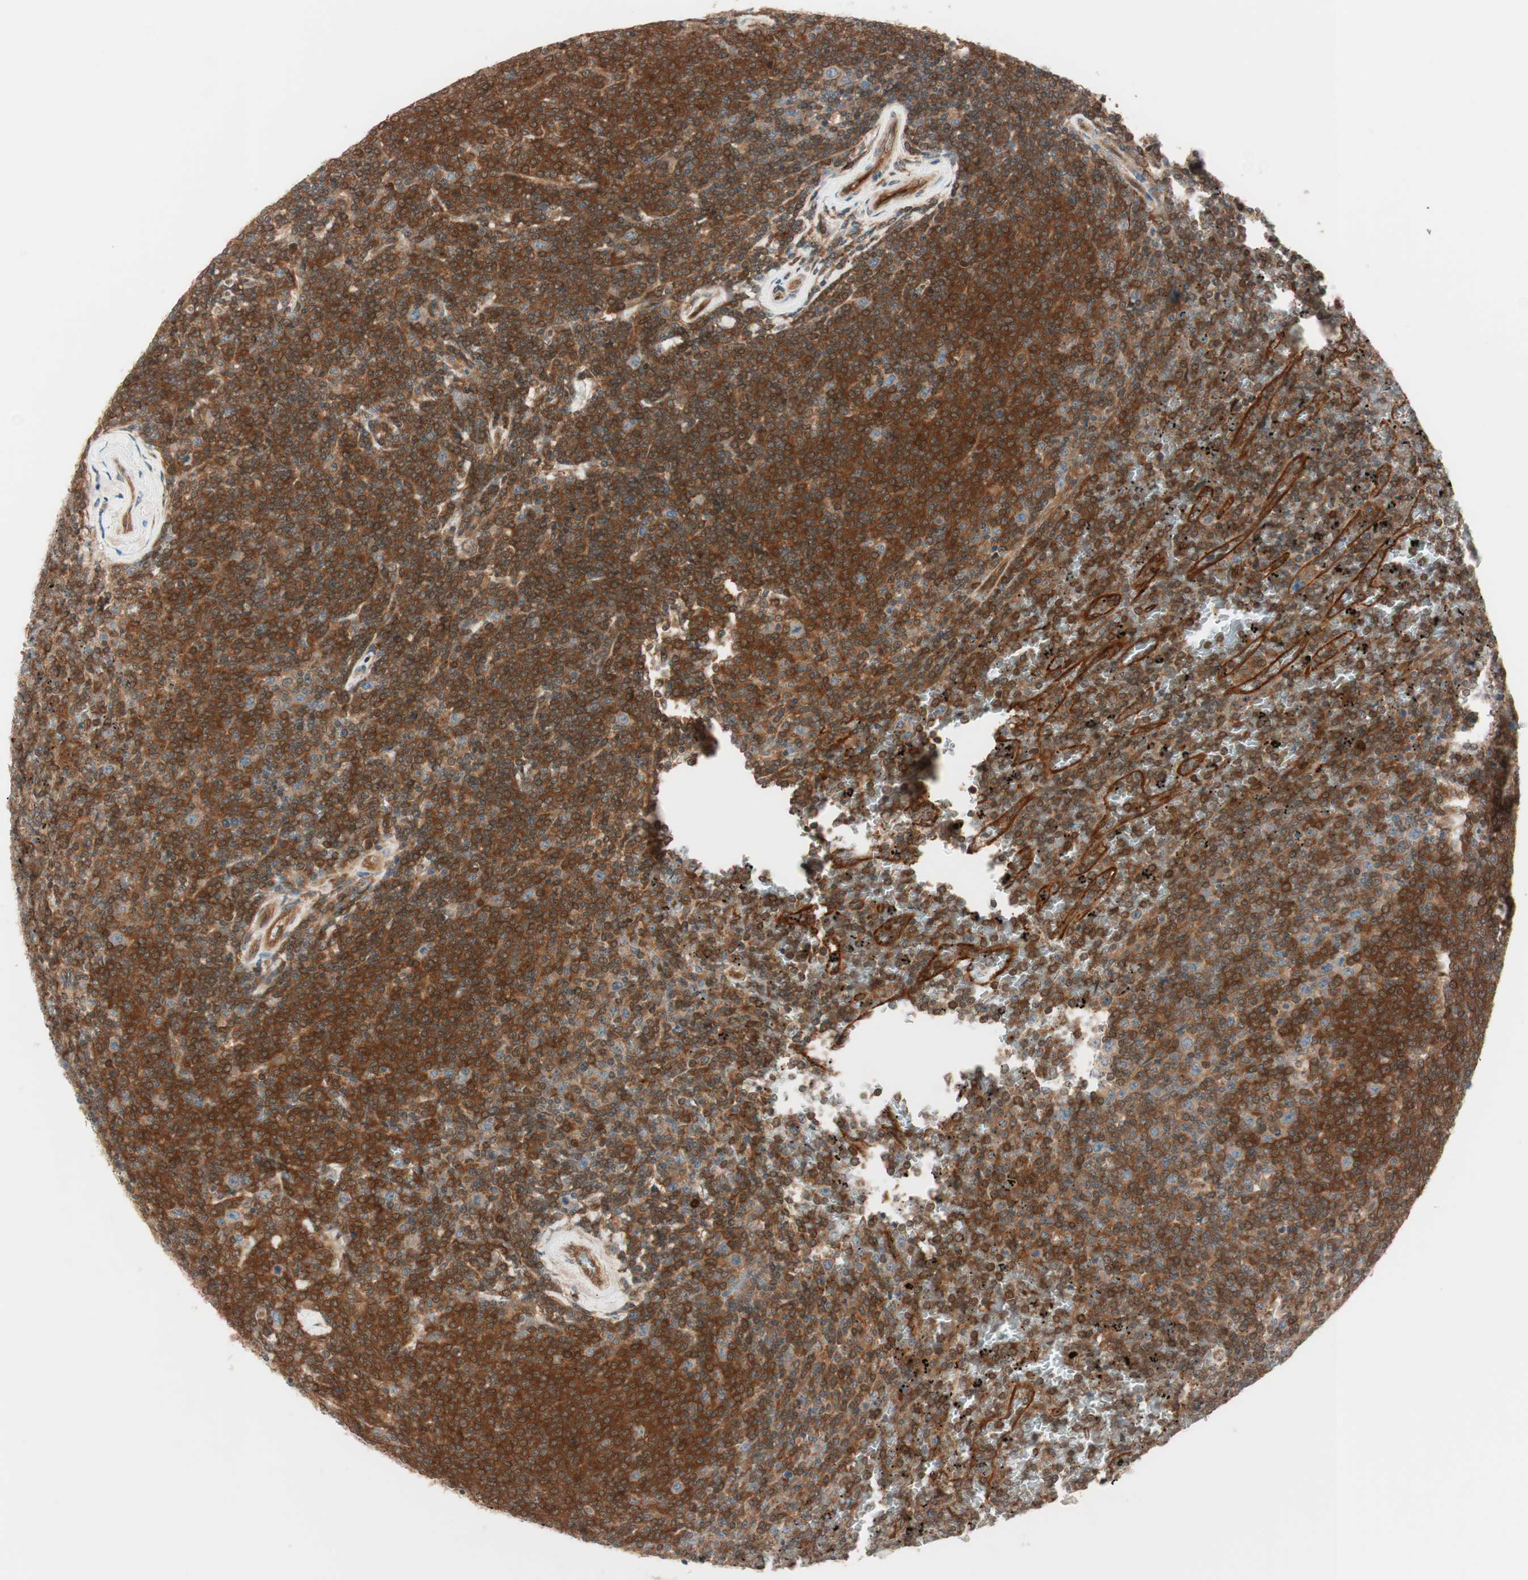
{"staining": {"intensity": "strong", "quantity": ">75%", "location": "cytoplasmic/membranous"}, "tissue": "lymphoma", "cell_type": "Tumor cells", "image_type": "cancer", "snomed": [{"axis": "morphology", "description": "Malignant lymphoma, non-Hodgkin's type, Low grade"}, {"axis": "topography", "description": "Spleen"}], "caption": "Human lymphoma stained with a brown dye exhibits strong cytoplasmic/membranous positive positivity in about >75% of tumor cells.", "gene": "GALT", "patient": {"sex": "female", "age": 77}}